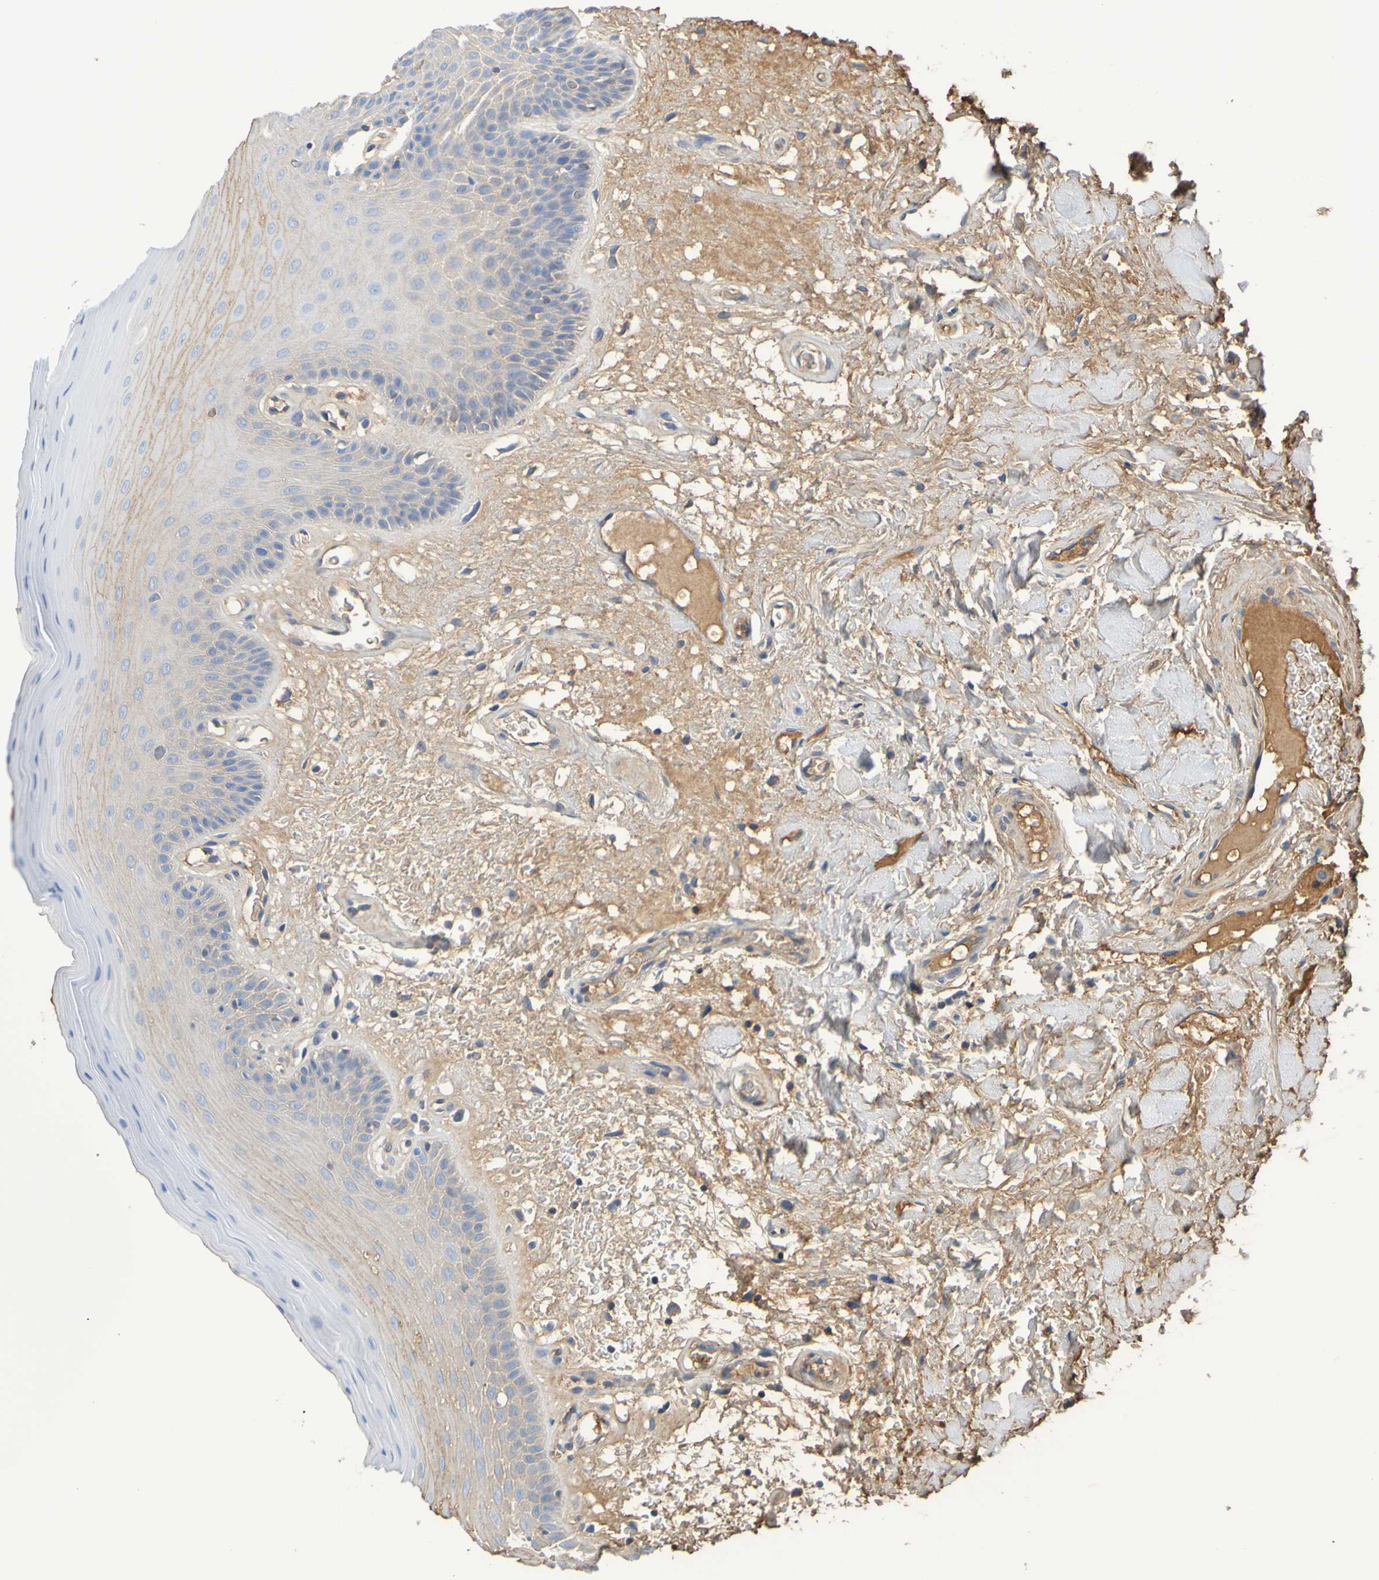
{"staining": {"intensity": "weak", "quantity": "25%-75%", "location": "cytoplasmic/membranous"}, "tissue": "oral mucosa", "cell_type": "Squamous epithelial cells", "image_type": "normal", "snomed": [{"axis": "morphology", "description": "Normal tissue, NOS"}, {"axis": "morphology", "description": "Squamous cell carcinoma, NOS"}, {"axis": "topography", "description": "Skeletal muscle"}, {"axis": "topography", "description": "Adipose tissue"}, {"axis": "topography", "description": "Vascular tissue"}, {"axis": "topography", "description": "Oral tissue"}, {"axis": "topography", "description": "Peripheral nerve tissue"}, {"axis": "topography", "description": "Head-Neck"}], "caption": "Weak cytoplasmic/membranous positivity for a protein is present in about 25%-75% of squamous epithelial cells of normal oral mucosa using immunohistochemistry (IHC).", "gene": "GAB3", "patient": {"sex": "male", "age": 71}}